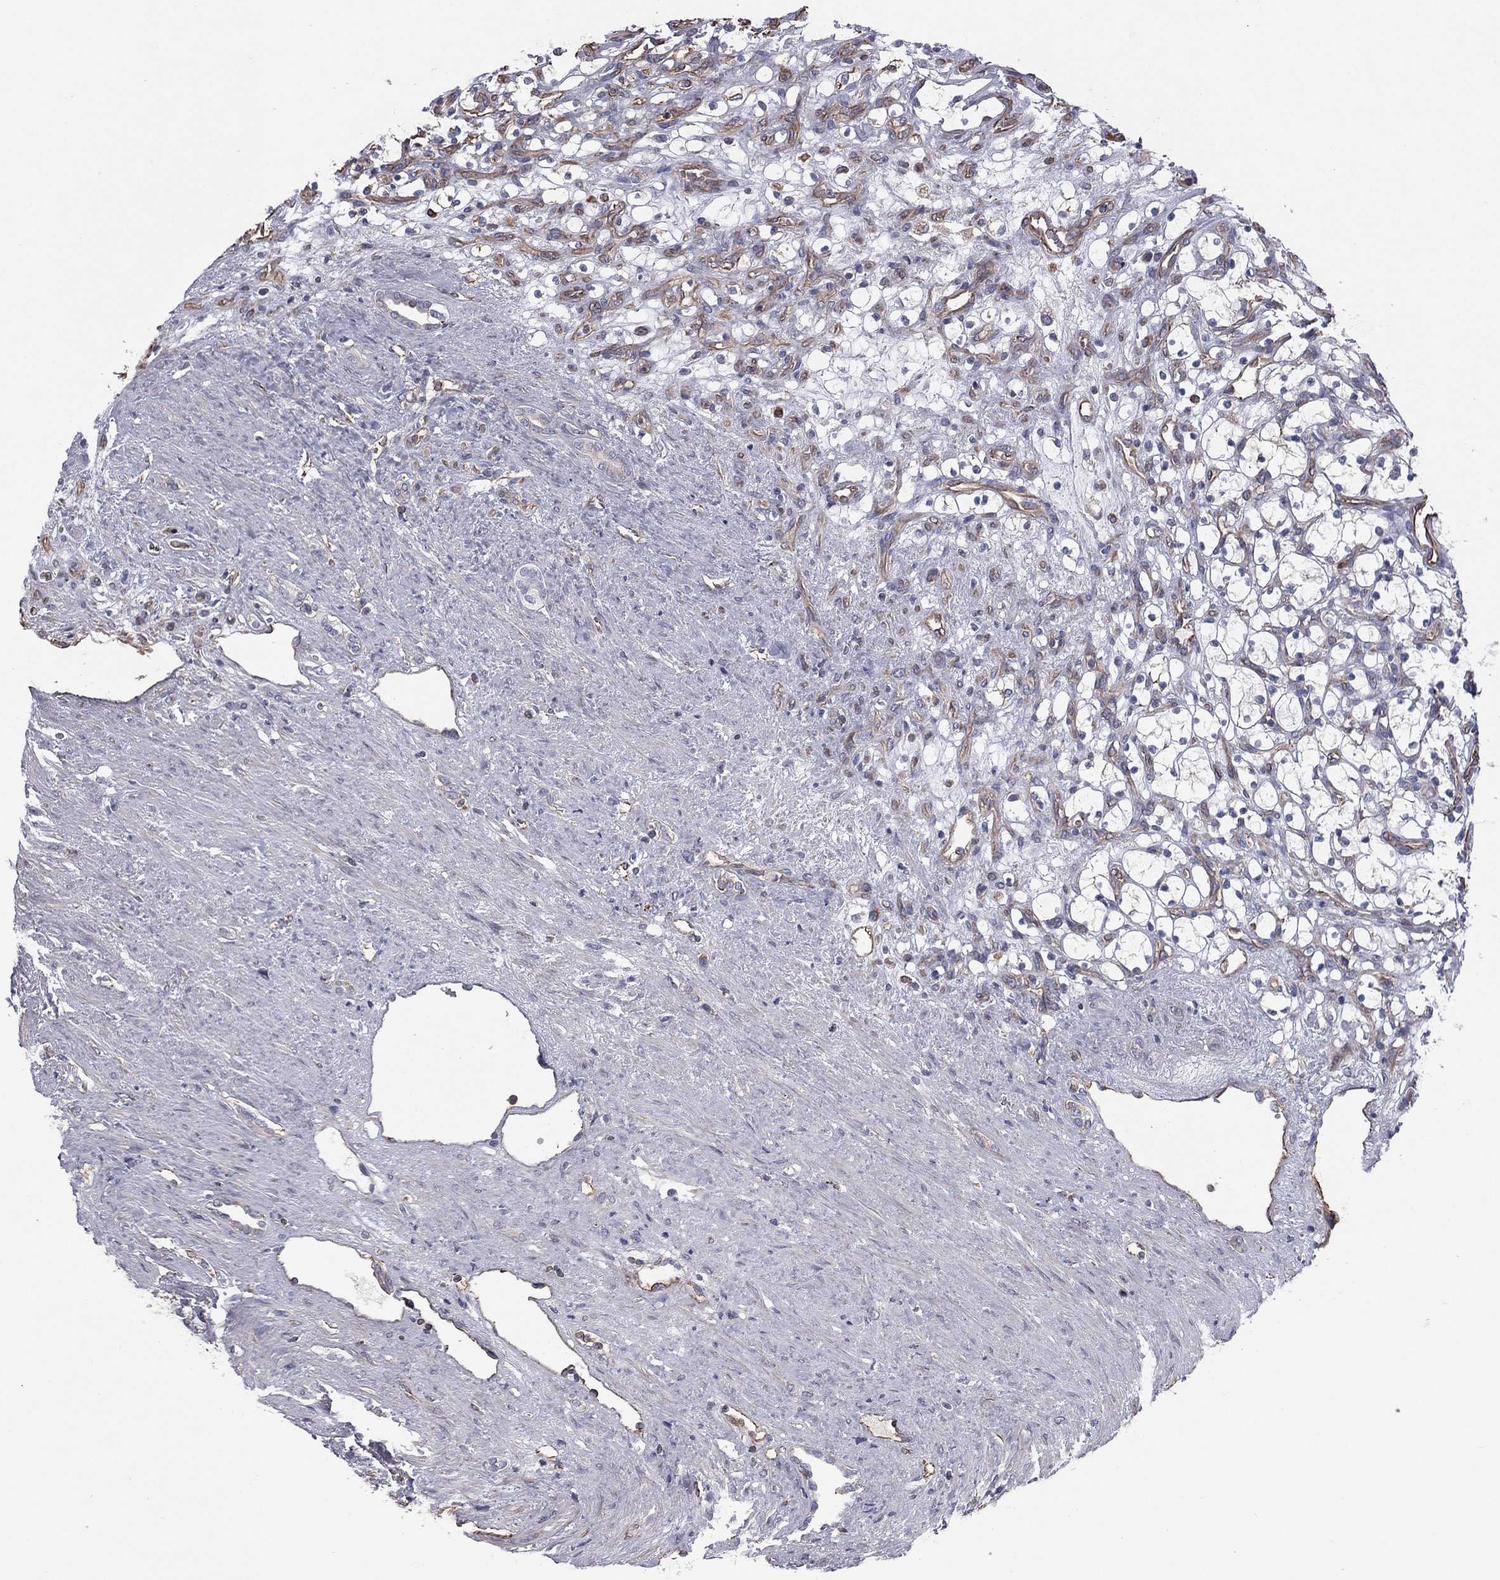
{"staining": {"intensity": "negative", "quantity": "none", "location": "none"}, "tissue": "renal cancer", "cell_type": "Tumor cells", "image_type": "cancer", "snomed": [{"axis": "morphology", "description": "Adenocarcinoma, NOS"}, {"axis": "topography", "description": "Kidney"}], "caption": "The image demonstrates no staining of tumor cells in adenocarcinoma (renal). (DAB IHC visualized using brightfield microscopy, high magnification).", "gene": "SCUBE1", "patient": {"sex": "female", "age": 69}}